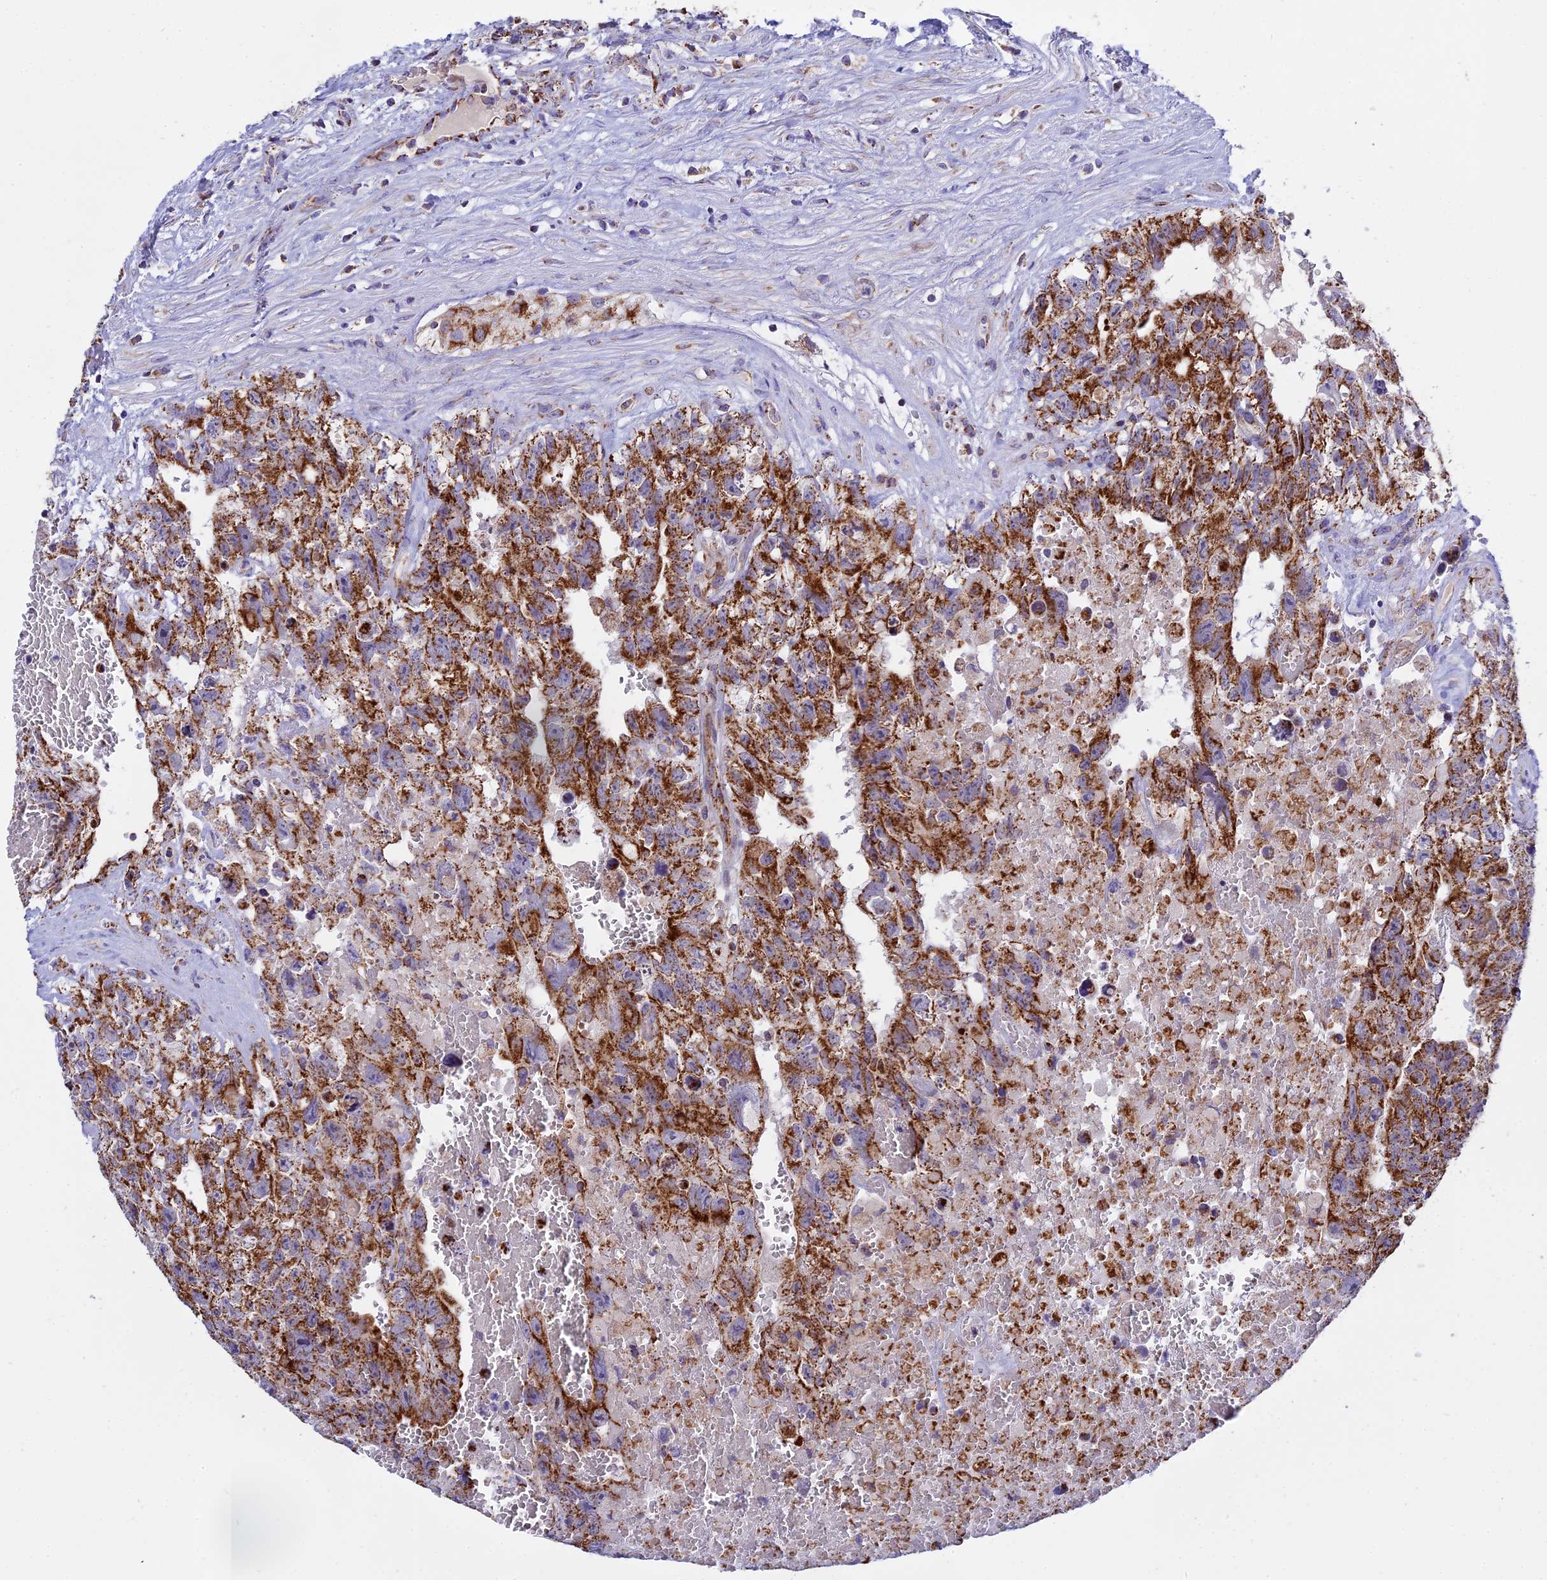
{"staining": {"intensity": "strong", "quantity": ">75%", "location": "cytoplasmic/membranous"}, "tissue": "testis cancer", "cell_type": "Tumor cells", "image_type": "cancer", "snomed": [{"axis": "morphology", "description": "Carcinoma, Embryonal, NOS"}, {"axis": "topography", "description": "Testis"}], "caption": "About >75% of tumor cells in testis embryonal carcinoma display strong cytoplasmic/membranous protein positivity as visualized by brown immunohistochemical staining.", "gene": "MRPS34", "patient": {"sex": "male", "age": 26}}